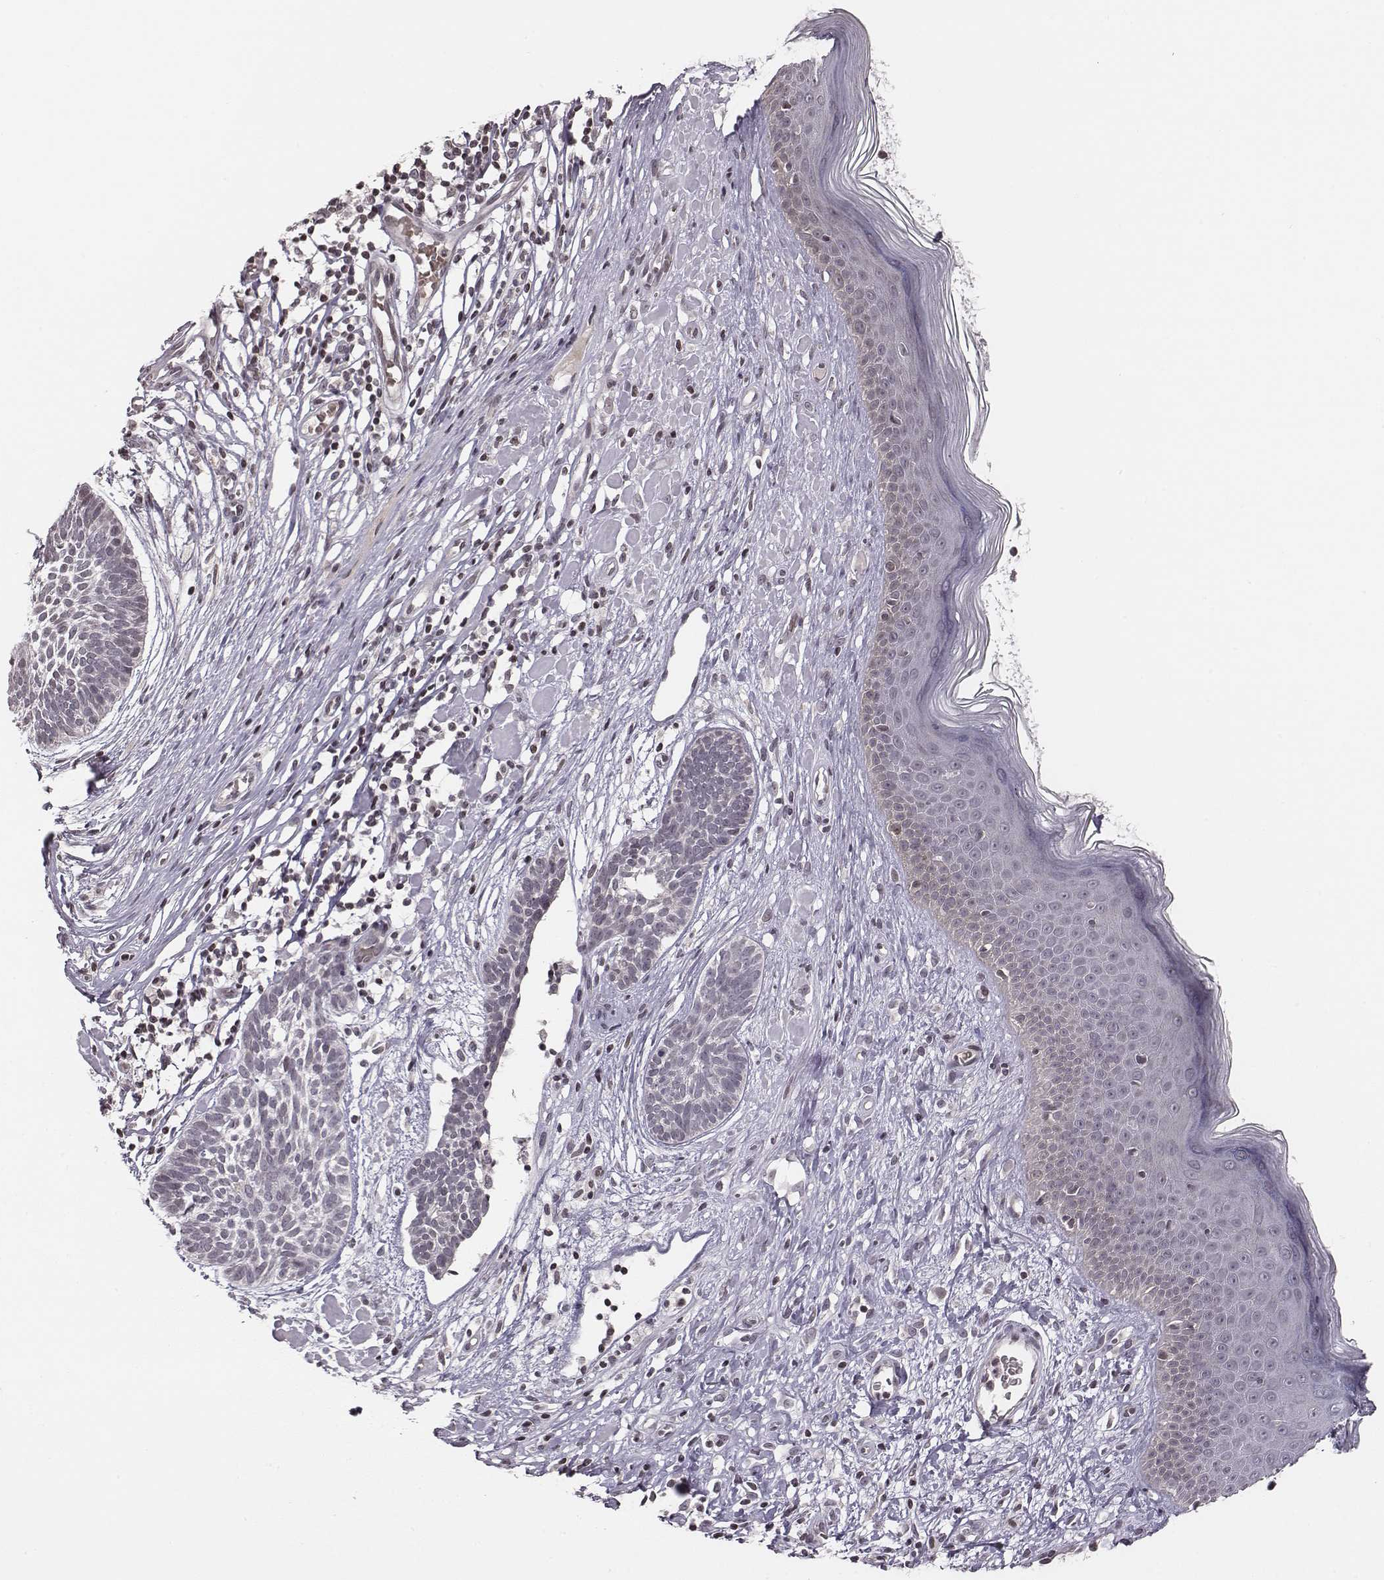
{"staining": {"intensity": "negative", "quantity": "none", "location": "none"}, "tissue": "skin cancer", "cell_type": "Tumor cells", "image_type": "cancer", "snomed": [{"axis": "morphology", "description": "Basal cell carcinoma"}, {"axis": "topography", "description": "Skin"}], "caption": "This is an IHC photomicrograph of human skin cancer. There is no positivity in tumor cells.", "gene": "GRM4", "patient": {"sex": "male", "age": 85}}